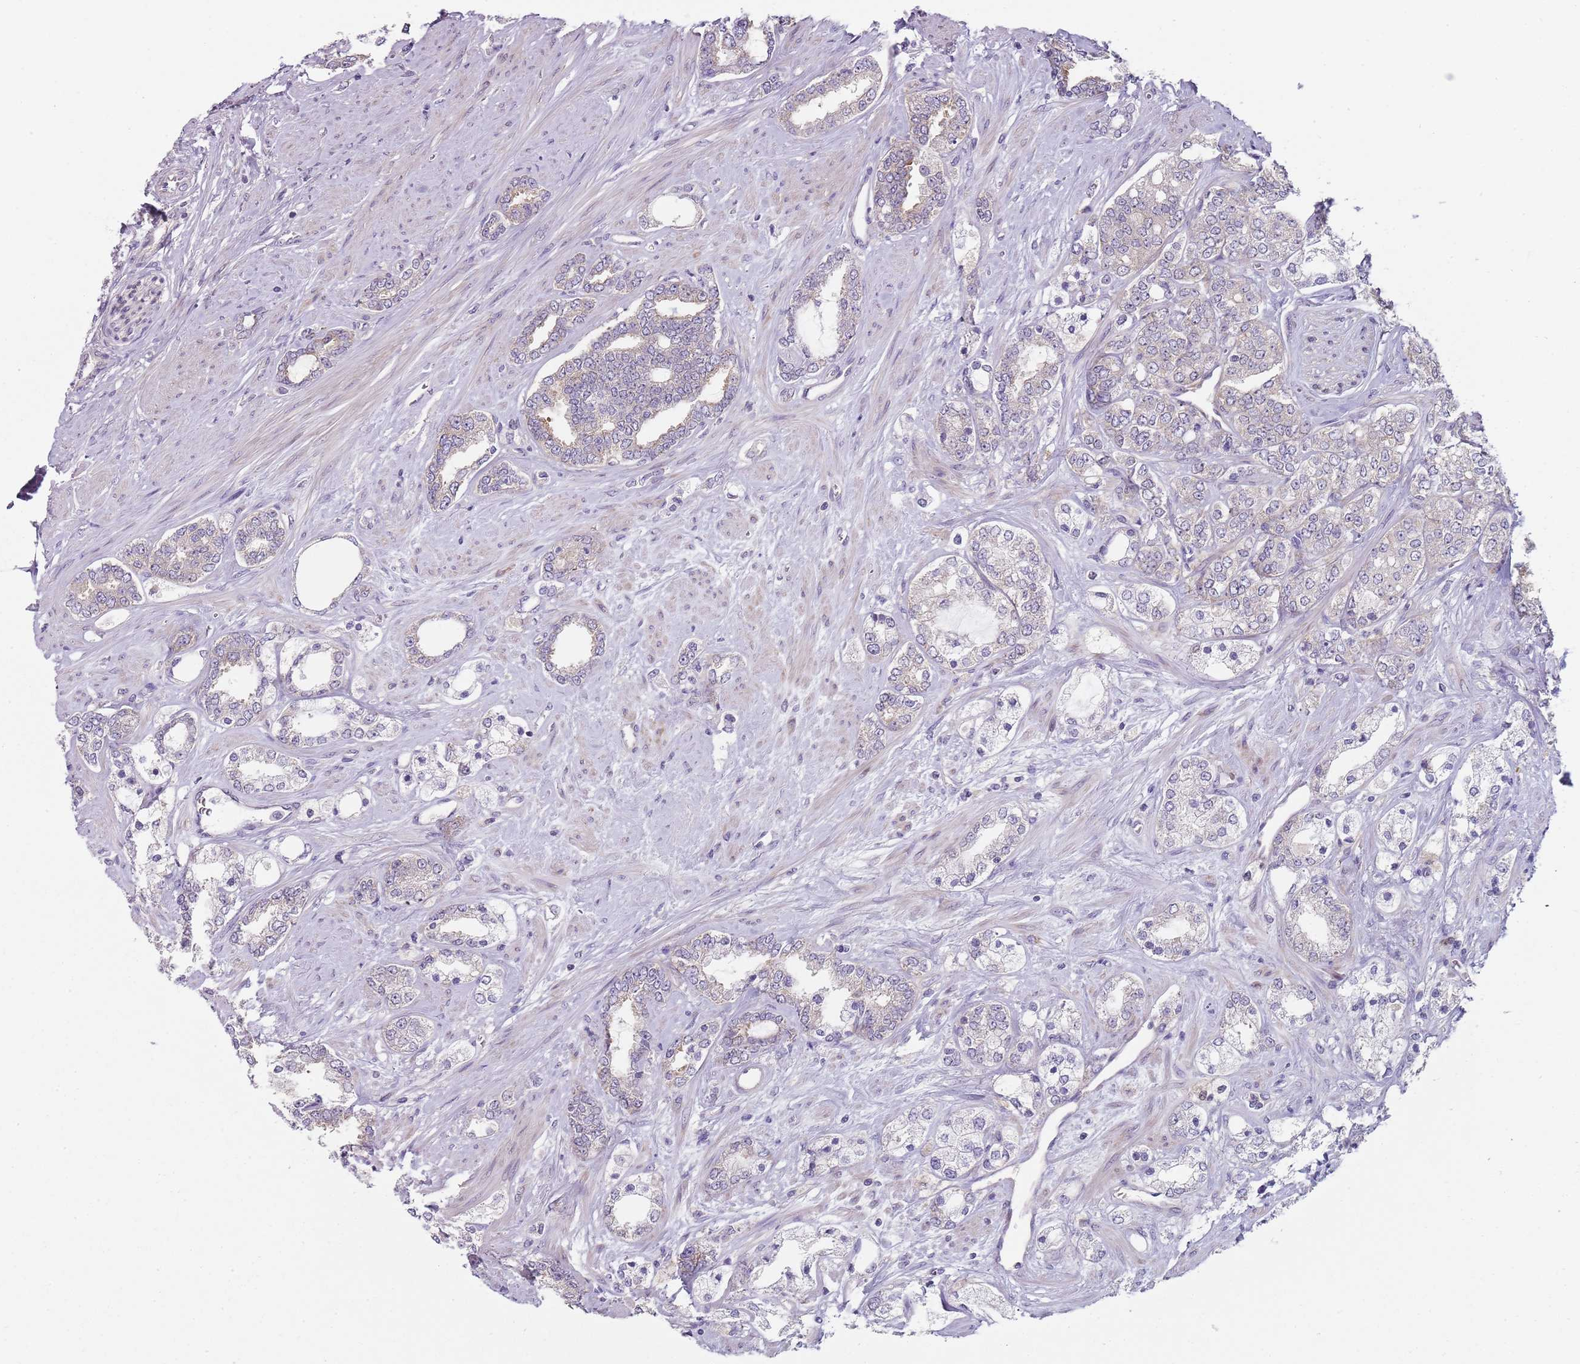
{"staining": {"intensity": "moderate", "quantity": "<25%", "location": "cytoplasmic/membranous"}, "tissue": "prostate cancer", "cell_type": "Tumor cells", "image_type": "cancer", "snomed": [{"axis": "morphology", "description": "Adenocarcinoma, High grade"}, {"axis": "topography", "description": "Prostate"}], "caption": "Prostate cancer (high-grade adenocarcinoma) stained with a brown dye reveals moderate cytoplasmic/membranous positive expression in approximately <25% of tumor cells.", "gene": "SLC26A6", "patient": {"sex": "male", "age": 64}}